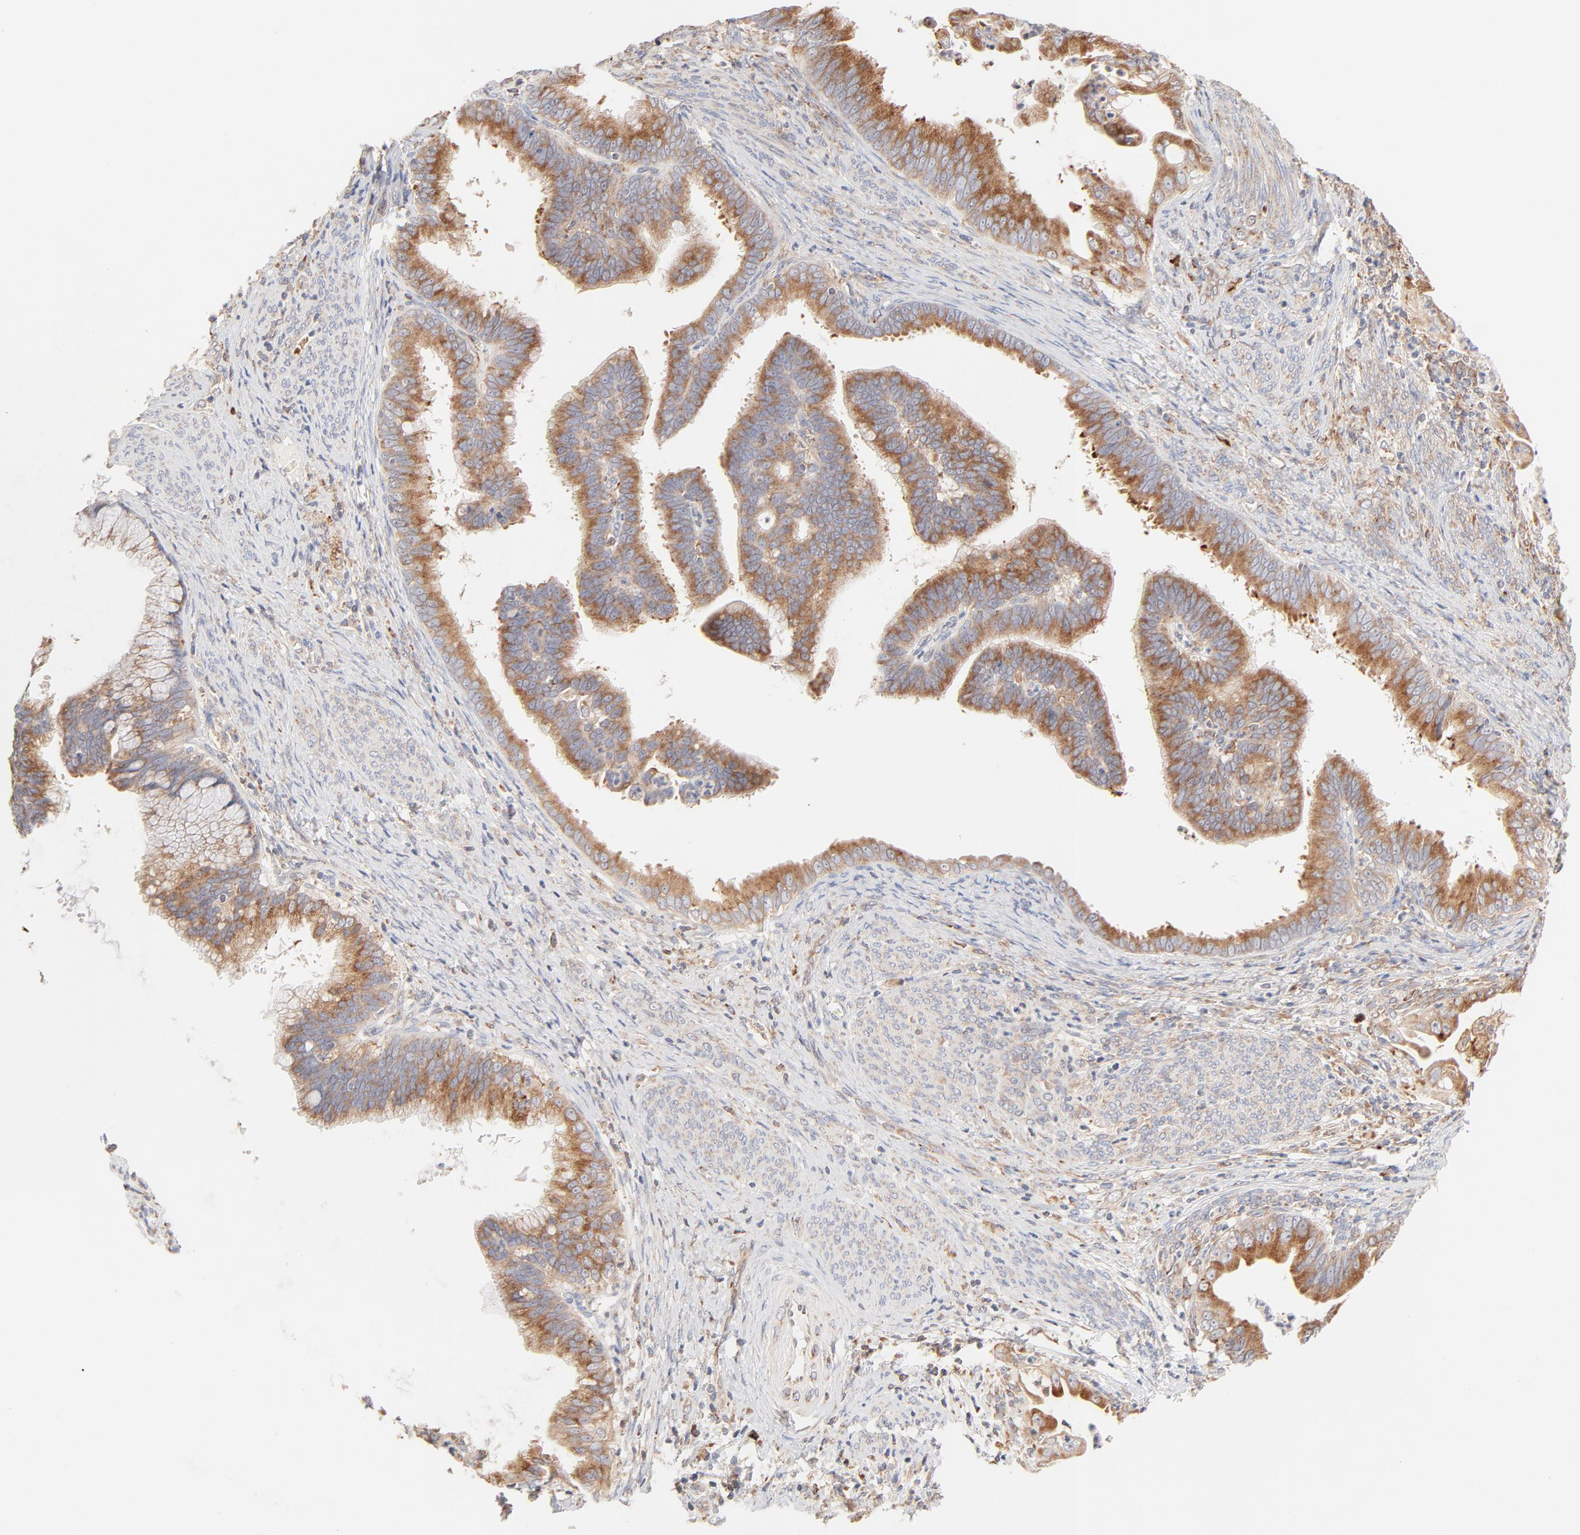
{"staining": {"intensity": "moderate", "quantity": ">75%", "location": "cytoplasmic/membranous"}, "tissue": "cervical cancer", "cell_type": "Tumor cells", "image_type": "cancer", "snomed": [{"axis": "morphology", "description": "Adenocarcinoma, NOS"}, {"axis": "topography", "description": "Cervix"}], "caption": "IHC staining of adenocarcinoma (cervical), which exhibits medium levels of moderate cytoplasmic/membranous expression in about >75% of tumor cells indicating moderate cytoplasmic/membranous protein positivity. The staining was performed using DAB (3,3'-diaminobenzidine) (brown) for protein detection and nuclei were counterstained in hematoxylin (blue).", "gene": "PARP12", "patient": {"sex": "female", "age": 47}}